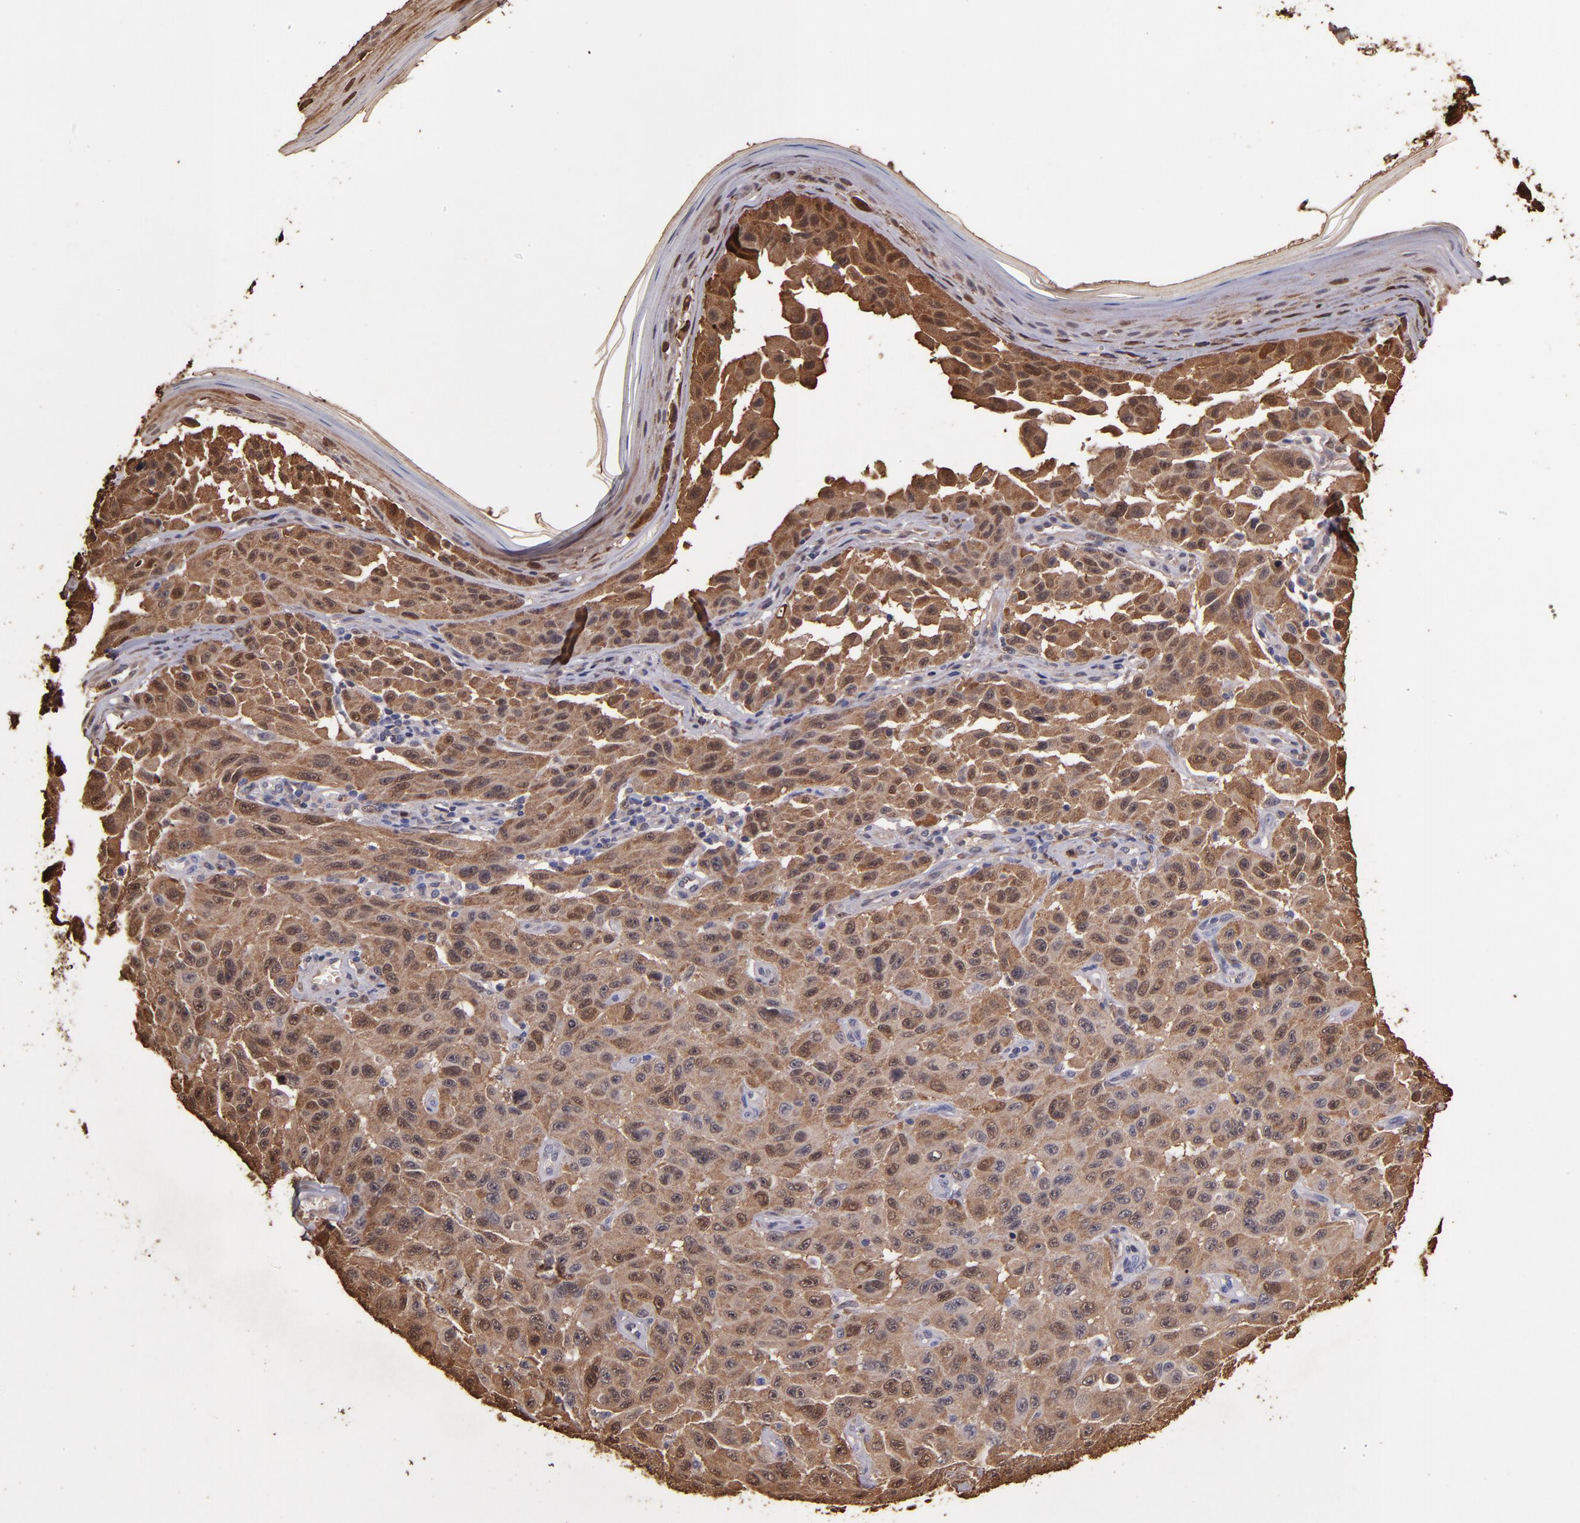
{"staining": {"intensity": "moderate", "quantity": ">75%", "location": "cytoplasmic/membranous,nuclear"}, "tissue": "melanoma", "cell_type": "Tumor cells", "image_type": "cancer", "snomed": [{"axis": "morphology", "description": "Malignant melanoma, NOS"}, {"axis": "topography", "description": "Skin"}], "caption": "This is a histology image of IHC staining of melanoma, which shows moderate expression in the cytoplasmic/membranous and nuclear of tumor cells.", "gene": "S100A6", "patient": {"sex": "male", "age": 30}}